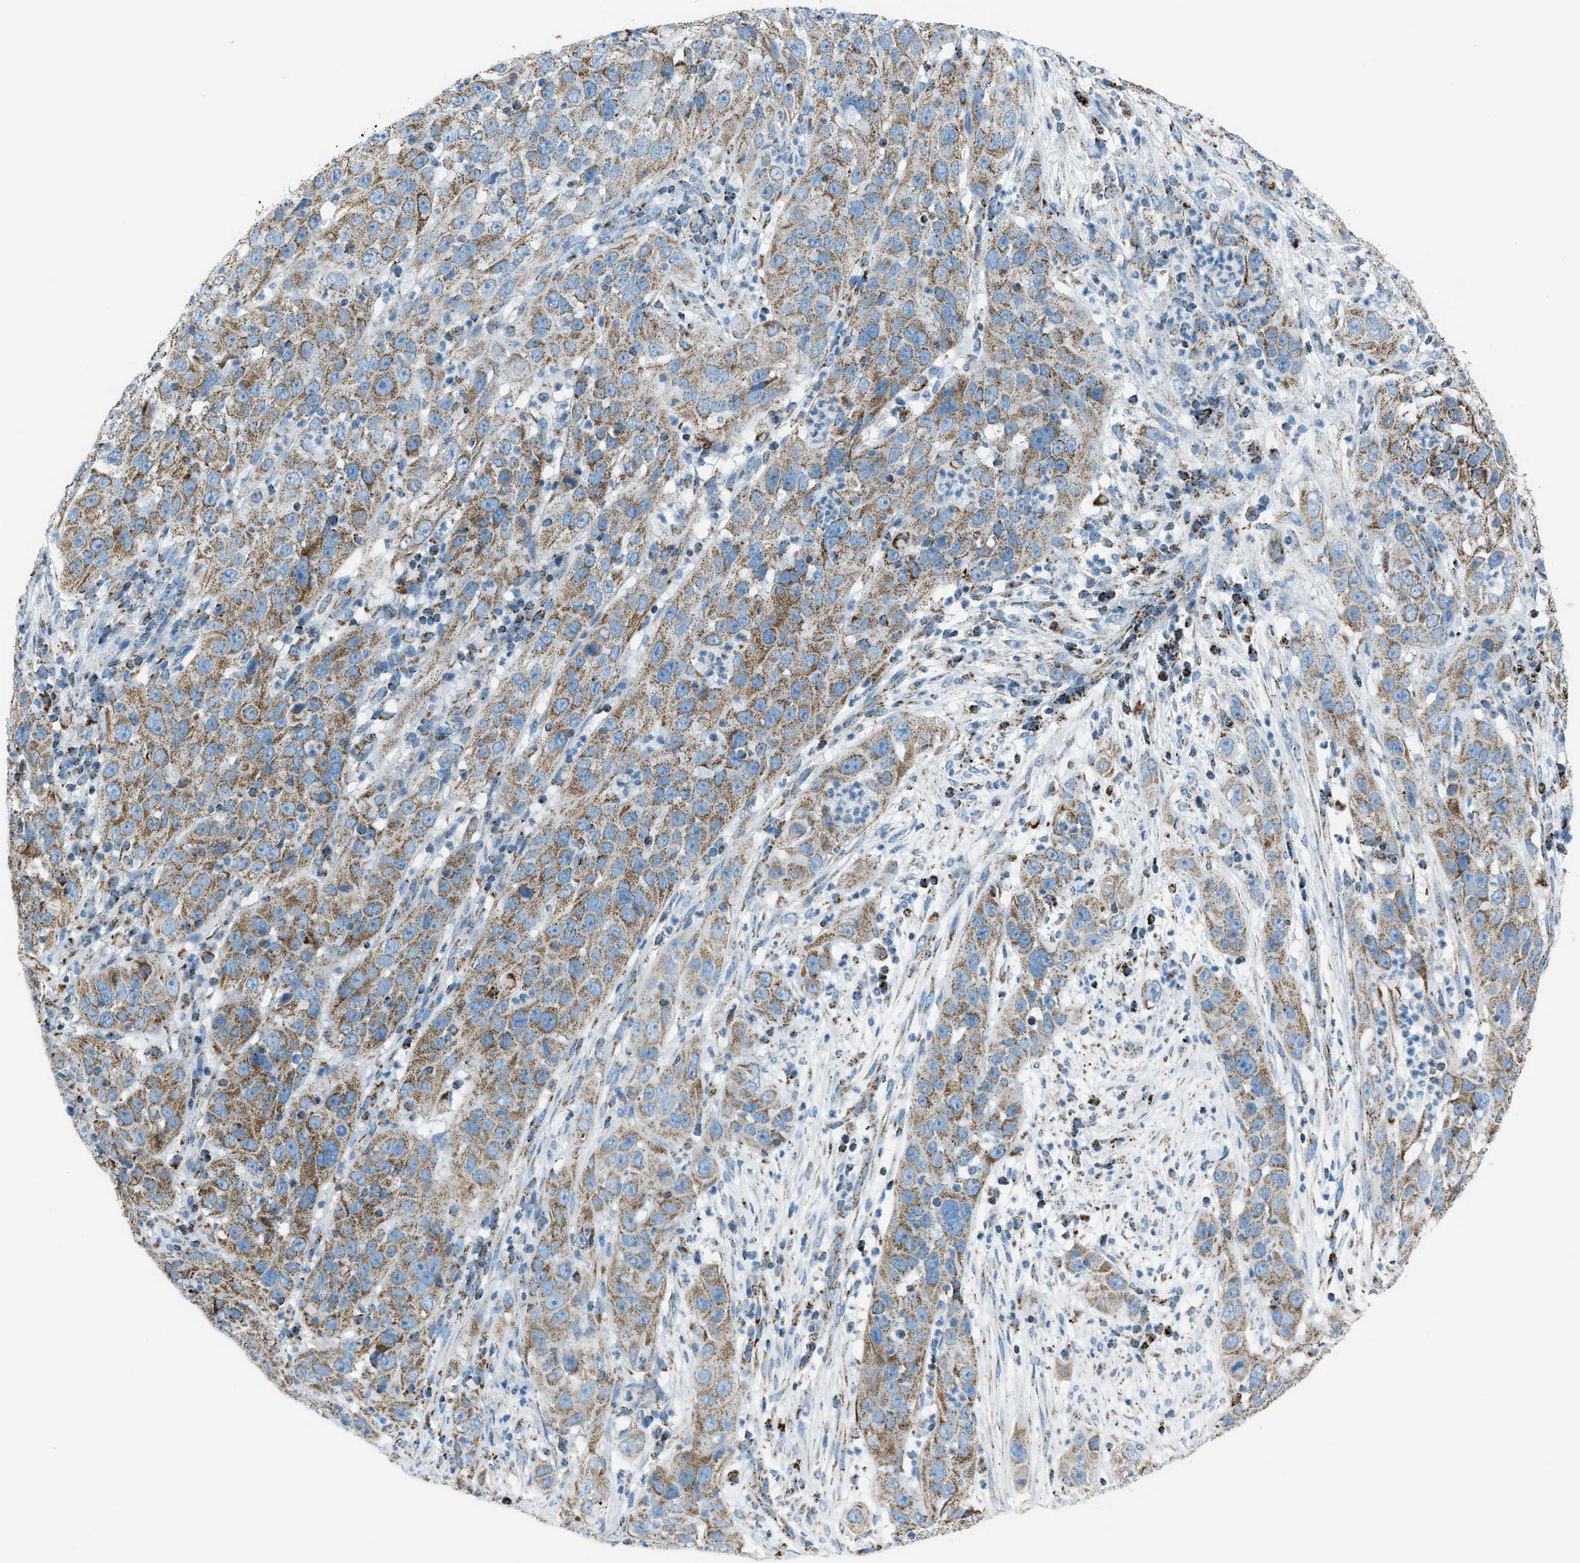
{"staining": {"intensity": "moderate", "quantity": ">75%", "location": "cytoplasmic/membranous"}, "tissue": "cervical cancer", "cell_type": "Tumor cells", "image_type": "cancer", "snomed": [{"axis": "morphology", "description": "Squamous cell carcinoma, NOS"}, {"axis": "topography", "description": "Cervix"}], "caption": "Protein analysis of cervical cancer tissue reveals moderate cytoplasmic/membranous expression in approximately >75% of tumor cells.", "gene": "MDH2", "patient": {"sex": "female", "age": 32}}